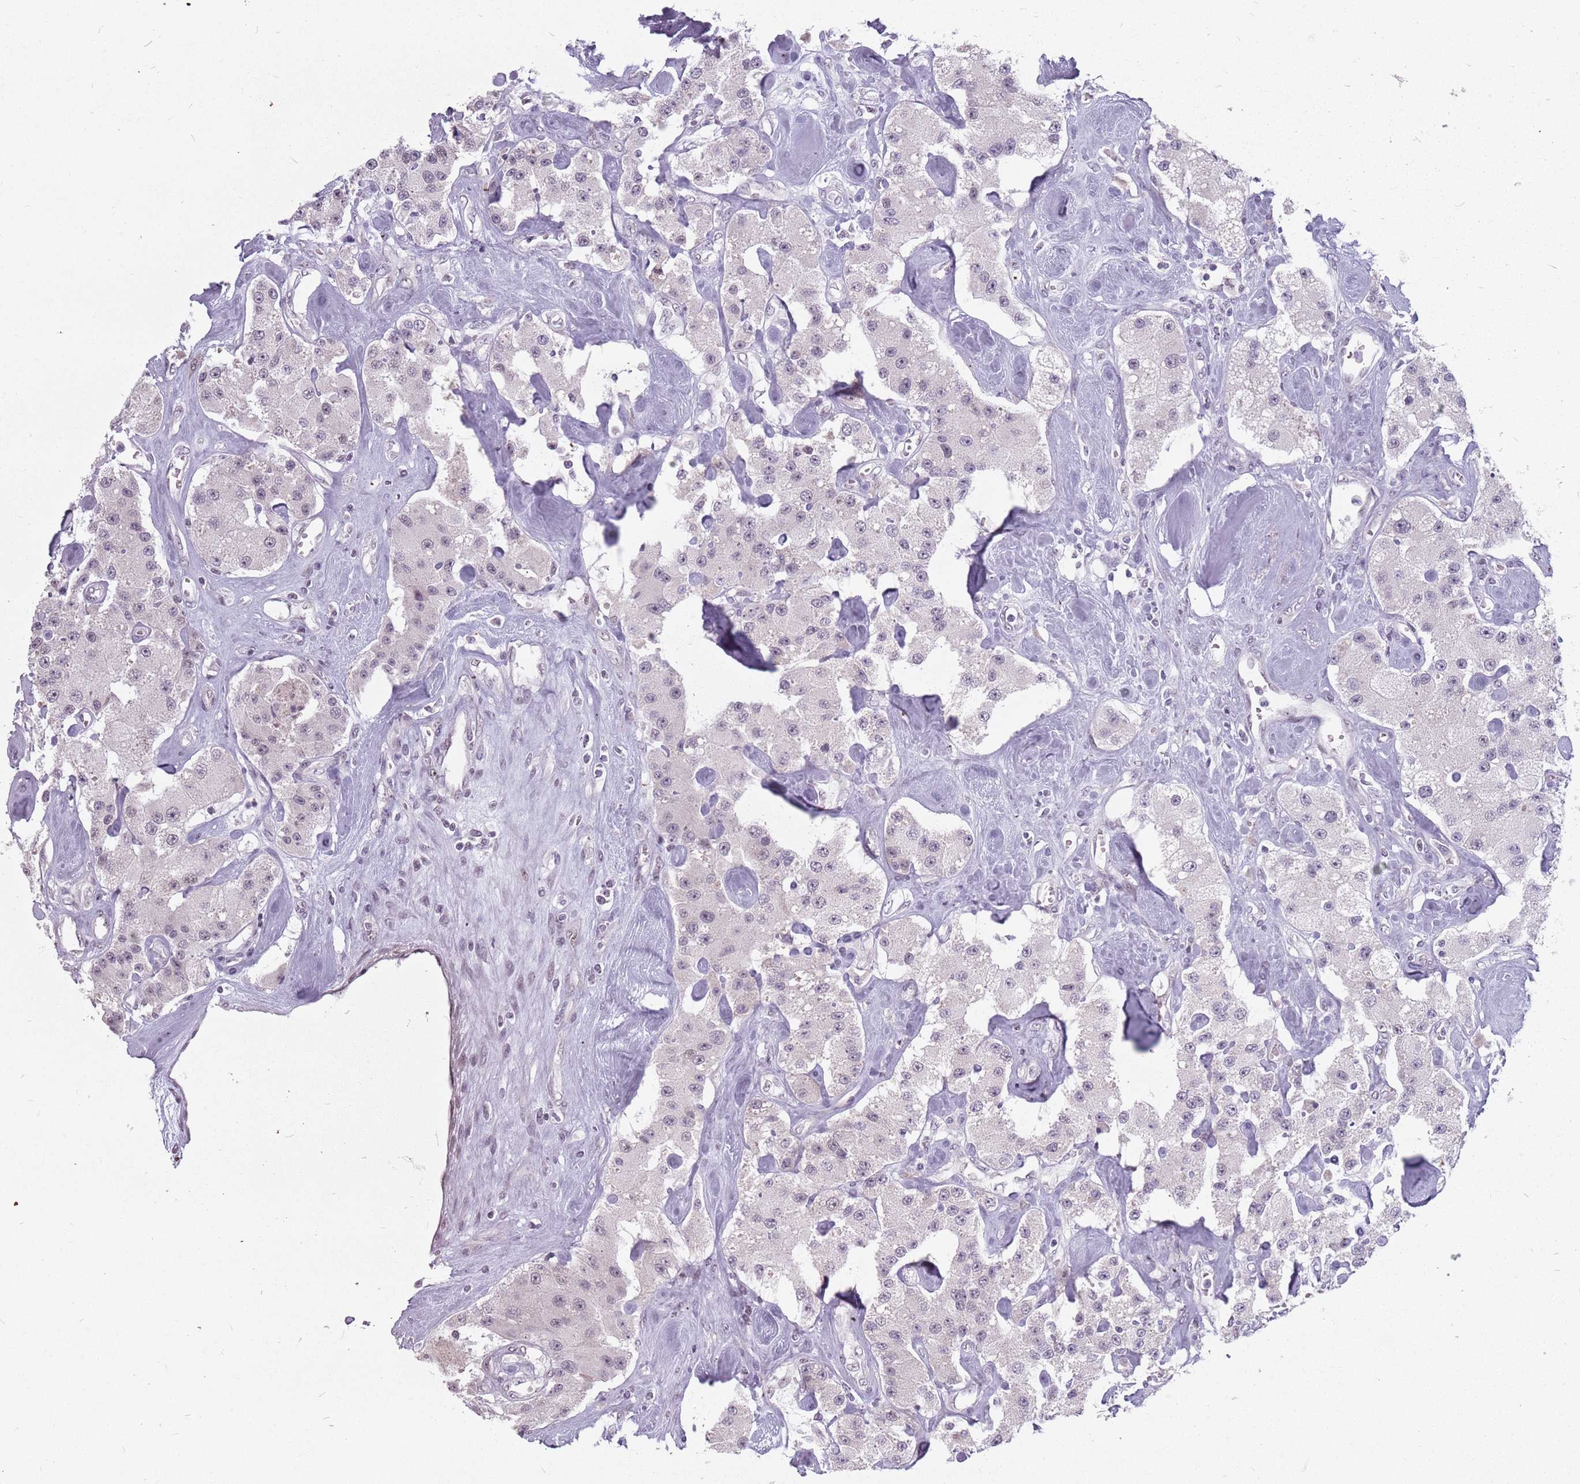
{"staining": {"intensity": "negative", "quantity": "none", "location": "none"}, "tissue": "carcinoid", "cell_type": "Tumor cells", "image_type": "cancer", "snomed": [{"axis": "morphology", "description": "Carcinoid, malignant, NOS"}, {"axis": "topography", "description": "Pancreas"}], "caption": "An IHC photomicrograph of carcinoid (malignant) is shown. There is no staining in tumor cells of carcinoid (malignant). (DAB (3,3'-diaminobenzidine) immunohistochemistry (IHC) visualized using brightfield microscopy, high magnification).", "gene": "PTCHD1", "patient": {"sex": "male", "age": 41}}